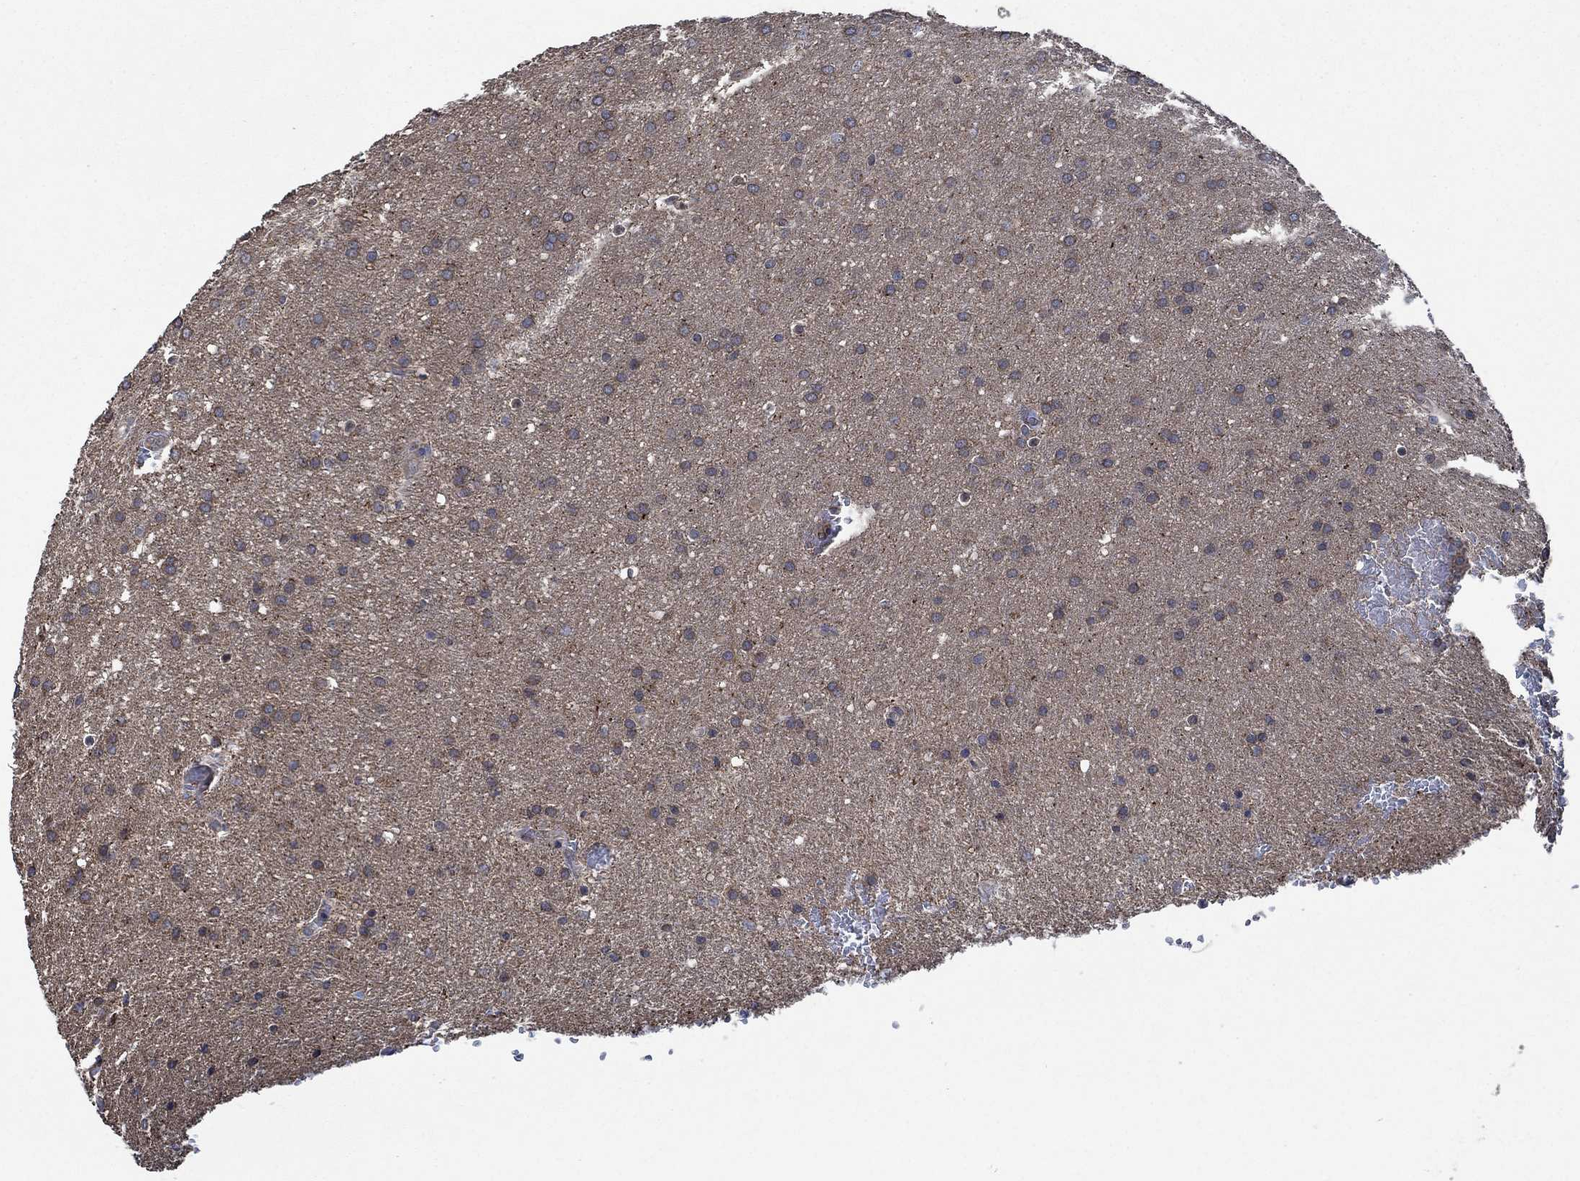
{"staining": {"intensity": "weak", "quantity": "<25%", "location": "cytoplasmic/membranous"}, "tissue": "glioma", "cell_type": "Tumor cells", "image_type": "cancer", "snomed": [{"axis": "morphology", "description": "Glioma, malignant, Low grade"}, {"axis": "topography", "description": "Brain"}], "caption": "This is an immunohistochemistry histopathology image of human glioma. There is no staining in tumor cells.", "gene": "STXBP6", "patient": {"sex": "female", "age": 32}}